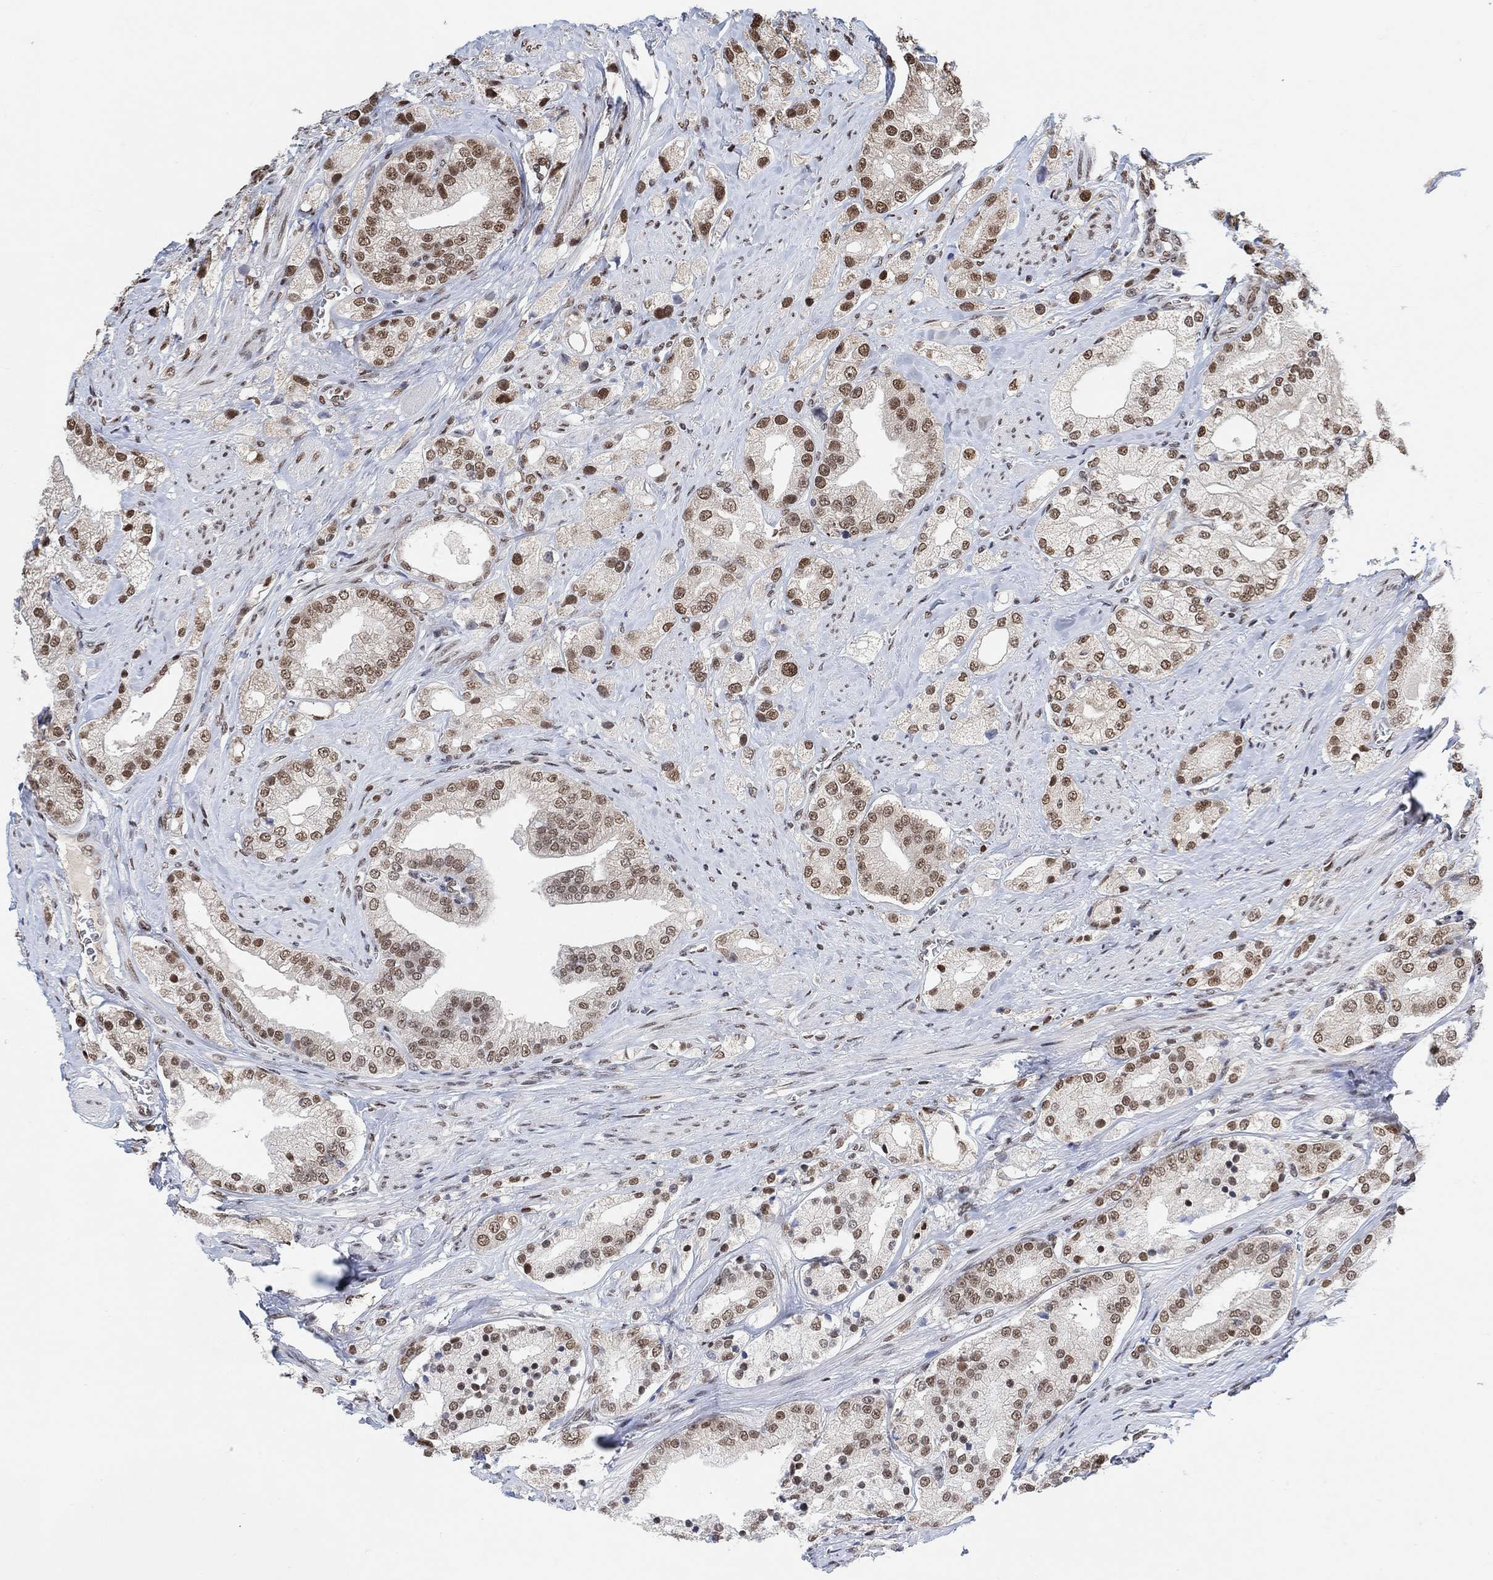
{"staining": {"intensity": "moderate", "quantity": "25%-75%", "location": "nuclear"}, "tissue": "prostate cancer", "cell_type": "Tumor cells", "image_type": "cancer", "snomed": [{"axis": "morphology", "description": "Adenocarcinoma, NOS"}, {"axis": "topography", "description": "Prostate and seminal vesicle, NOS"}, {"axis": "topography", "description": "Prostate"}], "caption": "The immunohistochemical stain labels moderate nuclear staining in tumor cells of prostate adenocarcinoma tissue. The staining was performed using DAB to visualize the protein expression in brown, while the nuclei were stained in blue with hematoxylin (Magnification: 20x).", "gene": "USP39", "patient": {"sex": "male", "age": 67}}